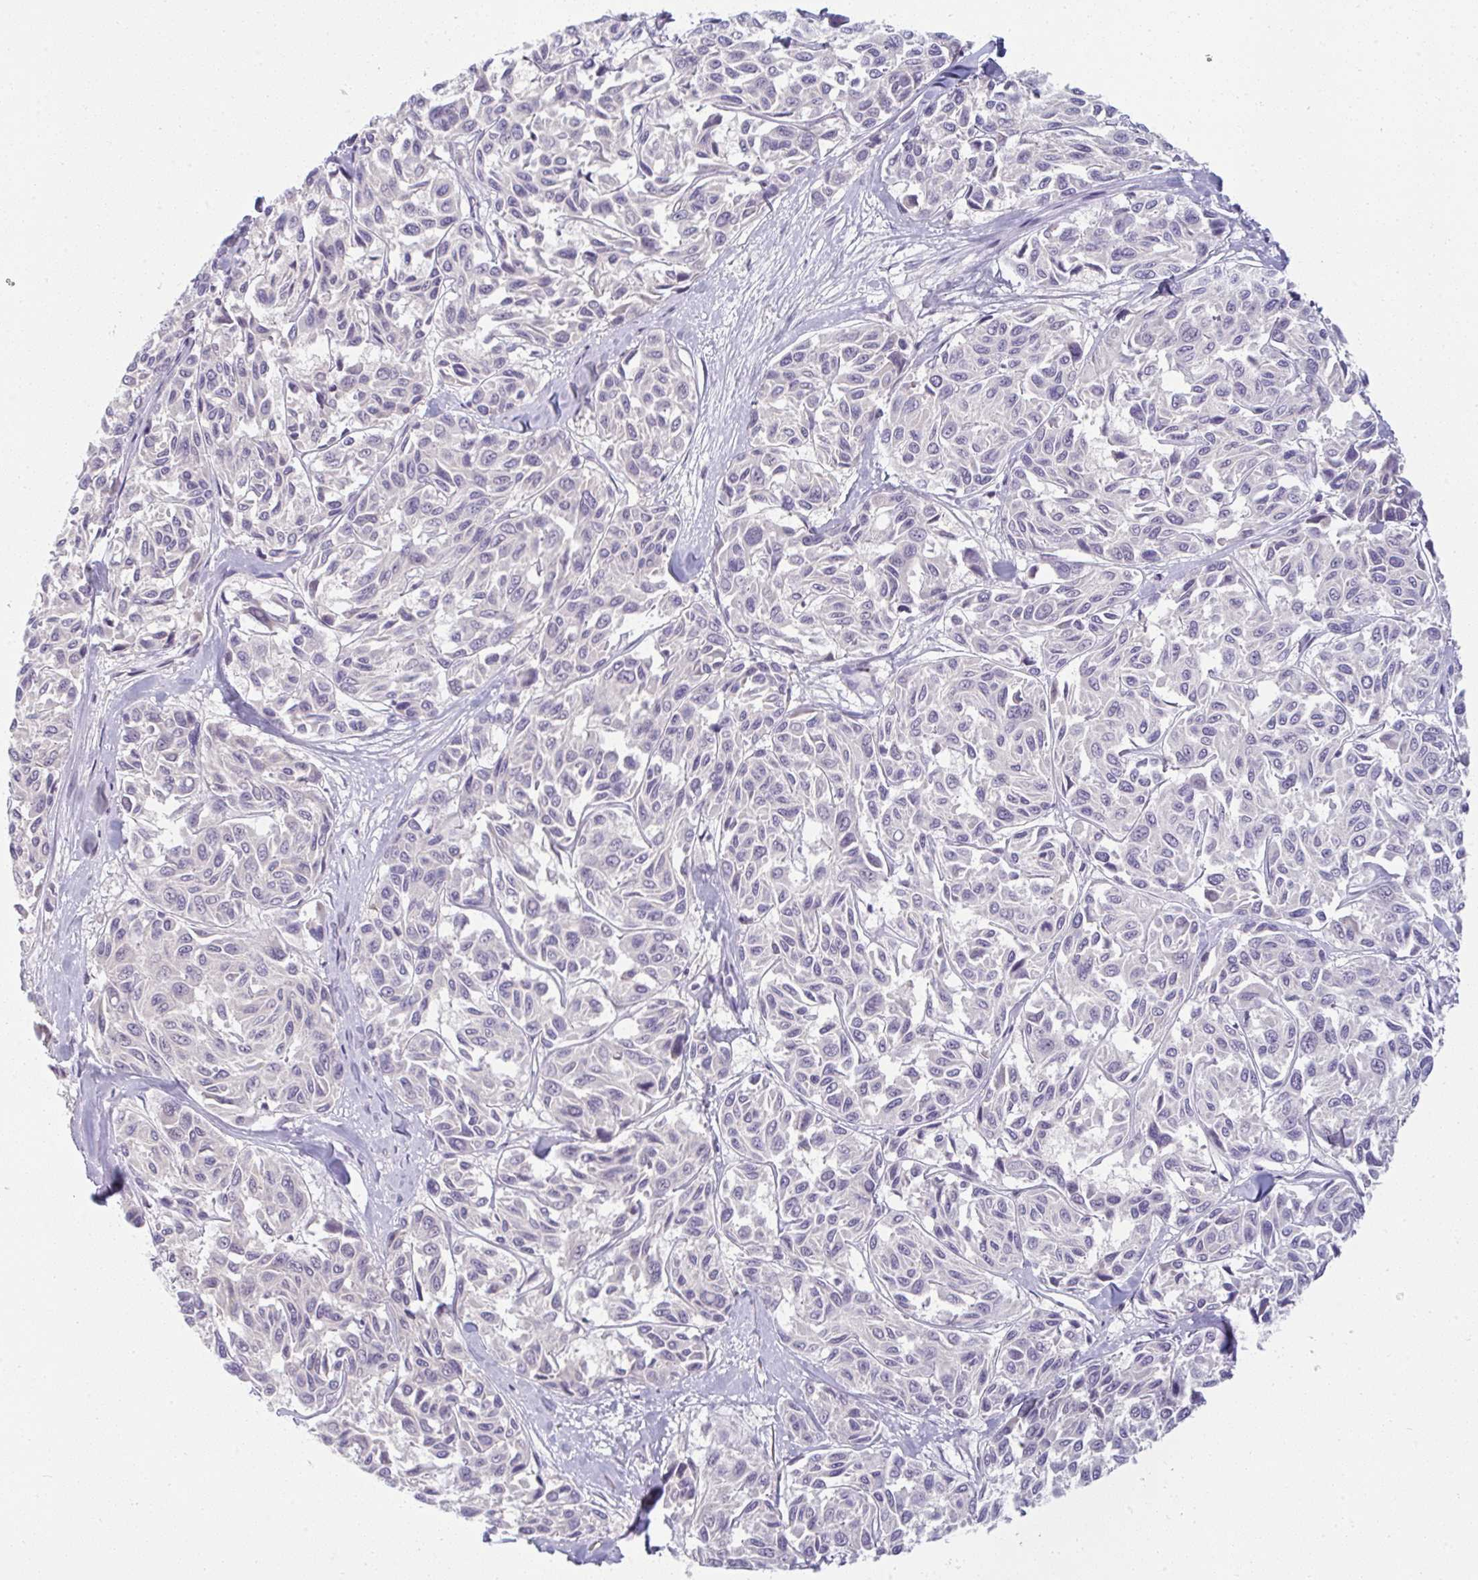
{"staining": {"intensity": "negative", "quantity": "none", "location": "none"}, "tissue": "melanoma", "cell_type": "Tumor cells", "image_type": "cancer", "snomed": [{"axis": "morphology", "description": "Malignant melanoma, NOS"}, {"axis": "topography", "description": "Skin"}], "caption": "A micrograph of malignant melanoma stained for a protein reveals no brown staining in tumor cells. (DAB immunohistochemistry (IHC) with hematoxylin counter stain).", "gene": "PPFIA4", "patient": {"sex": "female", "age": 66}}